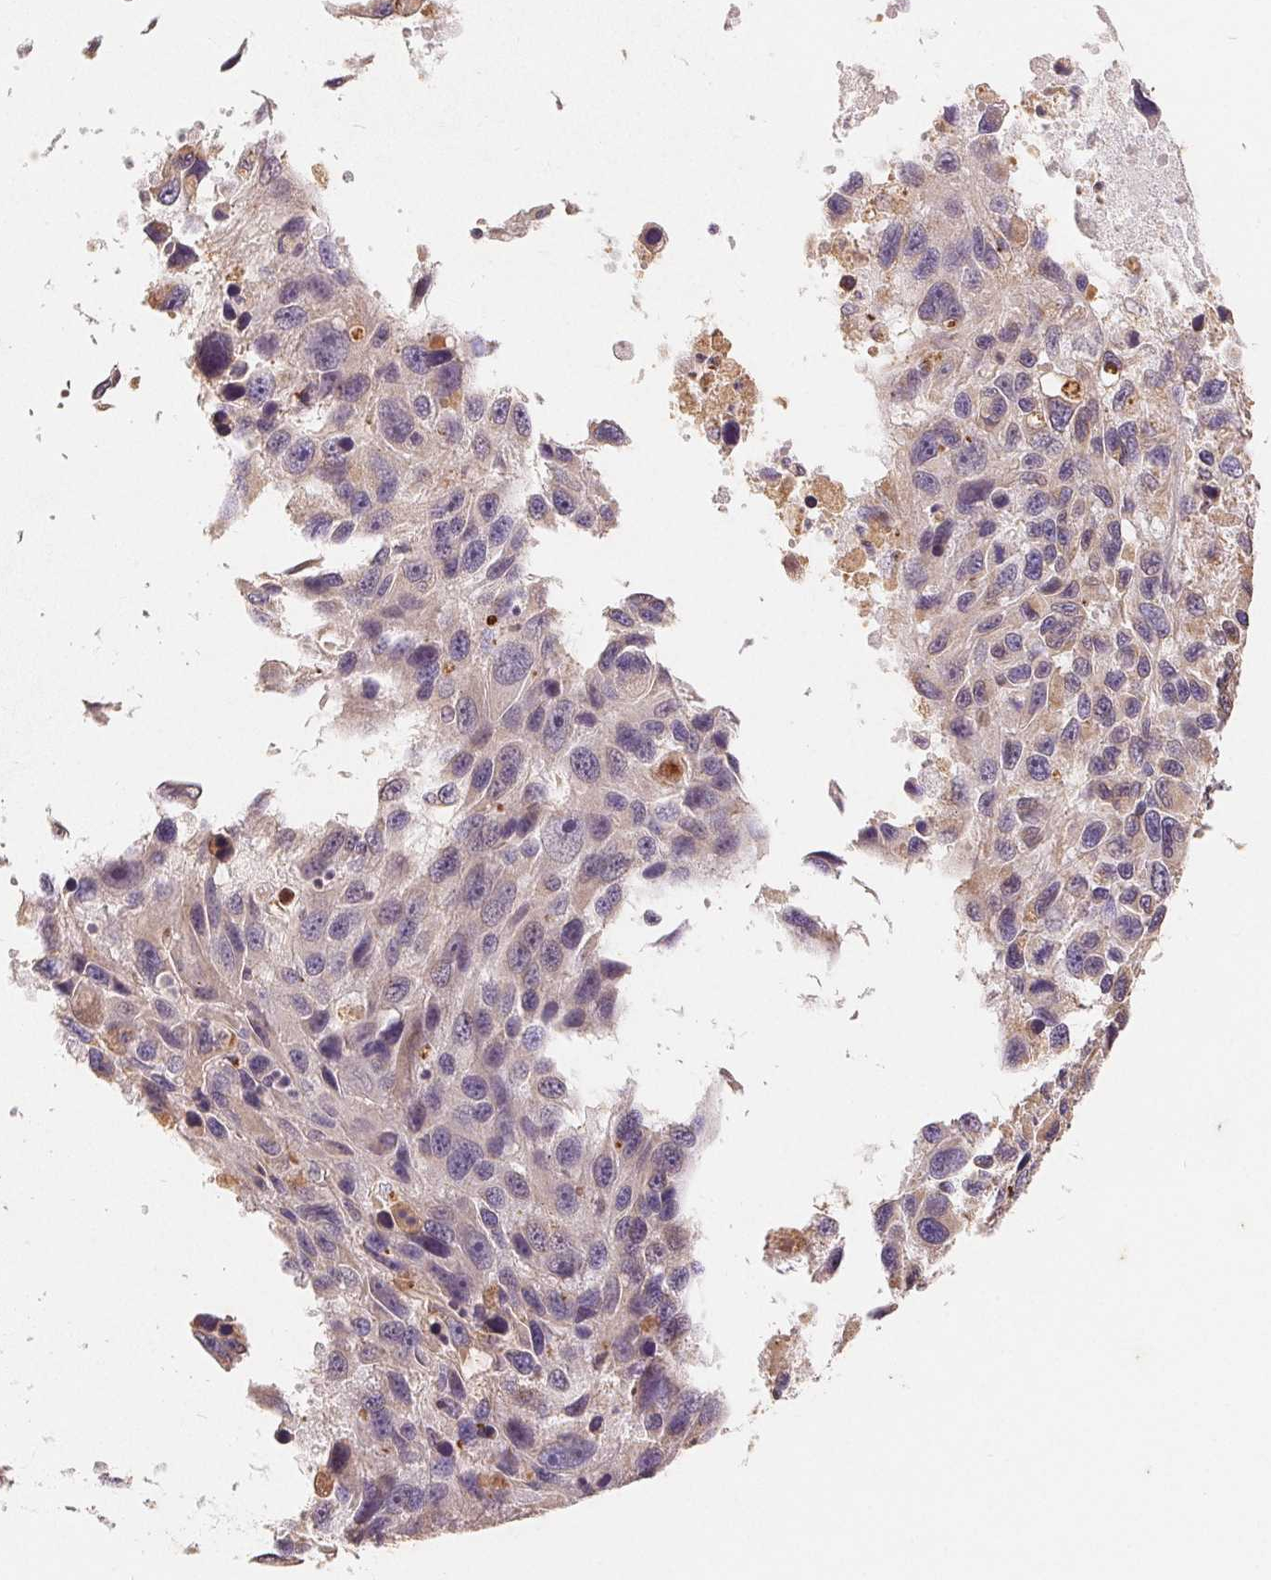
{"staining": {"intensity": "negative", "quantity": "none", "location": "none"}, "tissue": "melanoma", "cell_type": "Tumor cells", "image_type": "cancer", "snomed": [{"axis": "morphology", "description": "Malignant melanoma, NOS"}, {"axis": "topography", "description": "Skin"}], "caption": "A high-resolution histopathology image shows immunohistochemistry (IHC) staining of malignant melanoma, which reveals no significant expression in tumor cells.", "gene": "CDIPT", "patient": {"sex": "male", "age": 53}}